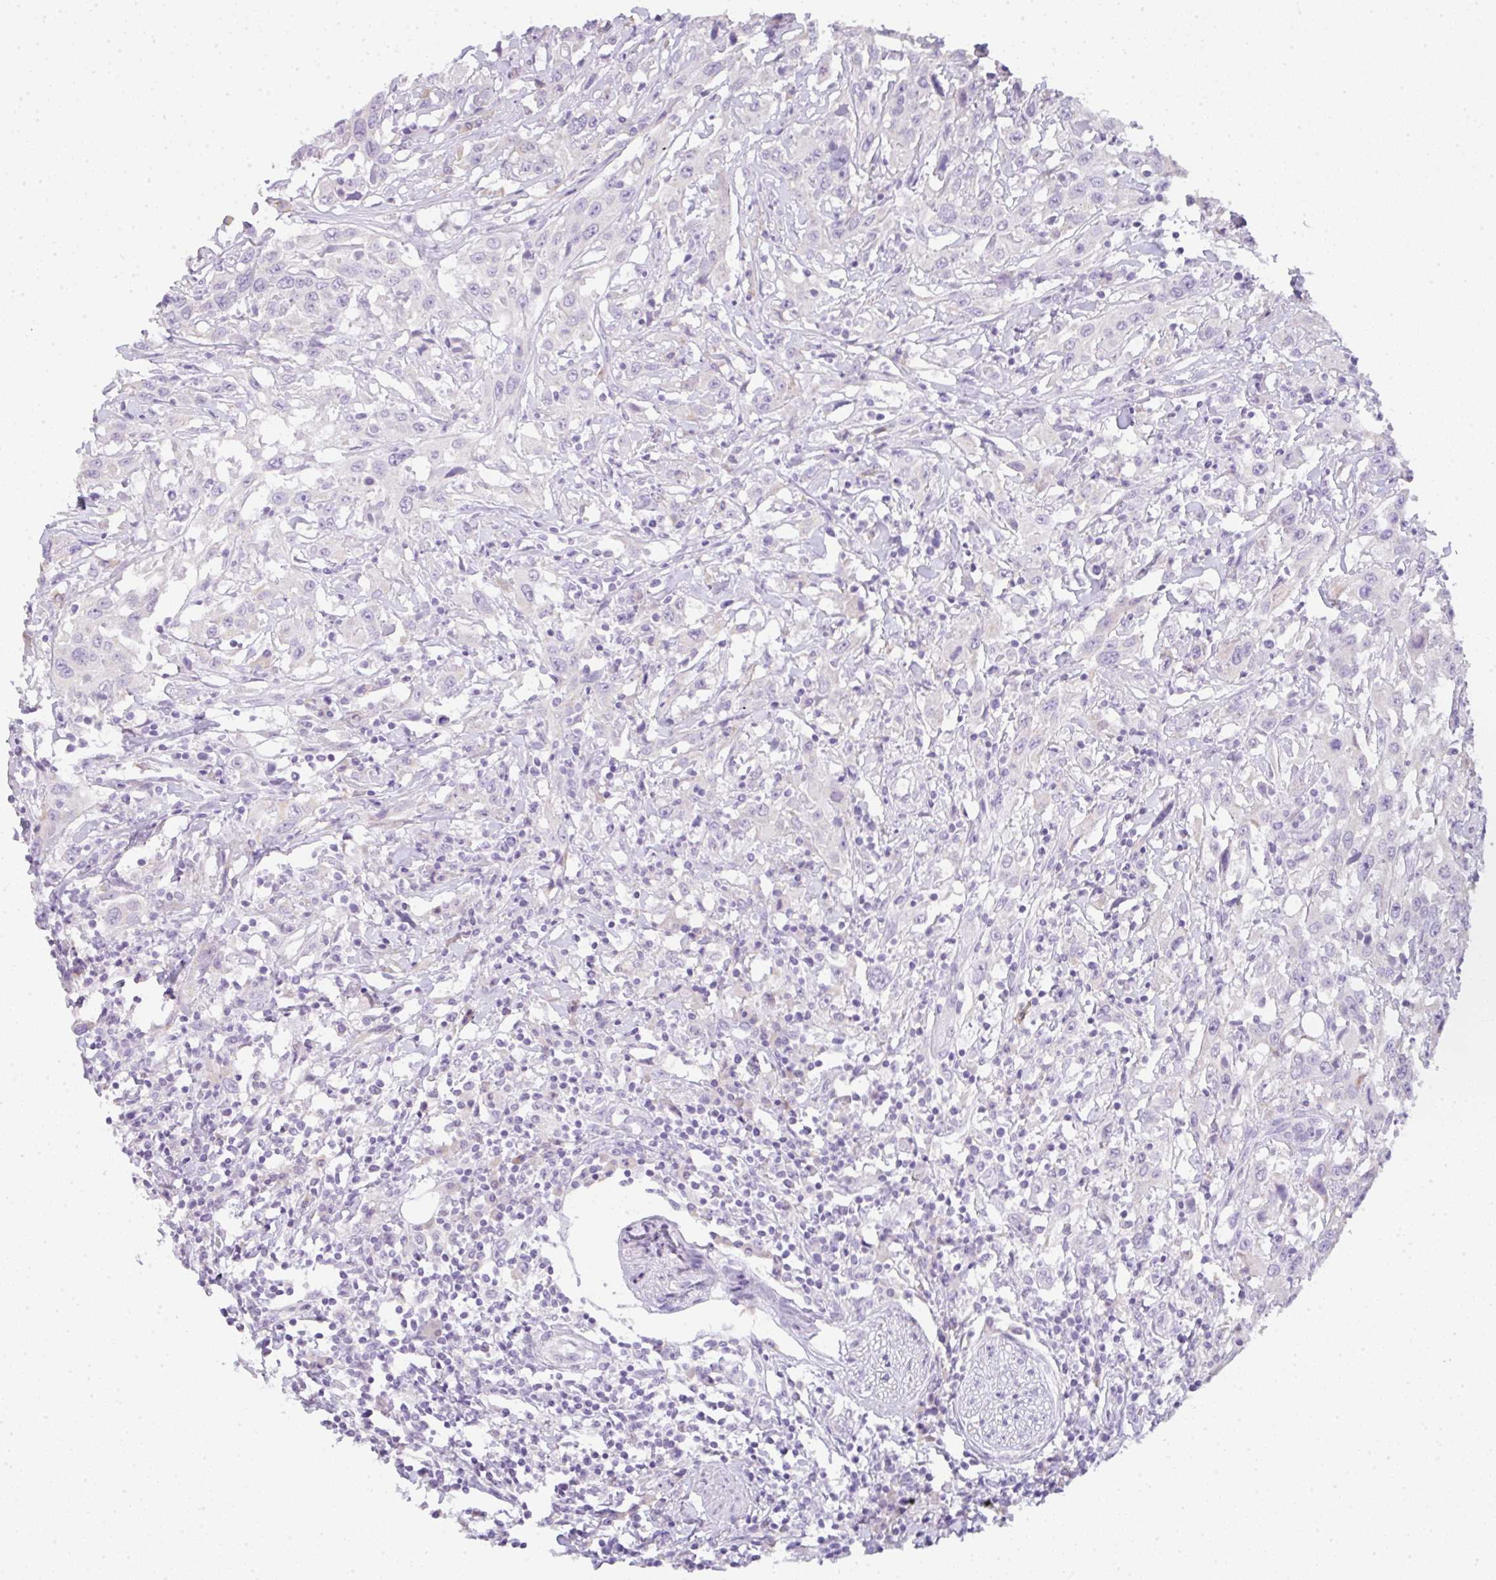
{"staining": {"intensity": "negative", "quantity": "none", "location": "none"}, "tissue": "urothelial cancer", "cell_type": "Tumor cells", "image_type": "cancer", "snomed": [{"axis": "morphology", "description": "Urothelial carcinoma, High grade"}, {"axis": "topography", "description": "Urinary bladder"}], "caption": "A high-resolution micrograph shows immunohistochemistry staining of urothelial cancer, which exhibits no significant positivity in tumor cells.", "gene": "LPAR4", "patient": {"sex": "male", "age": 61}}